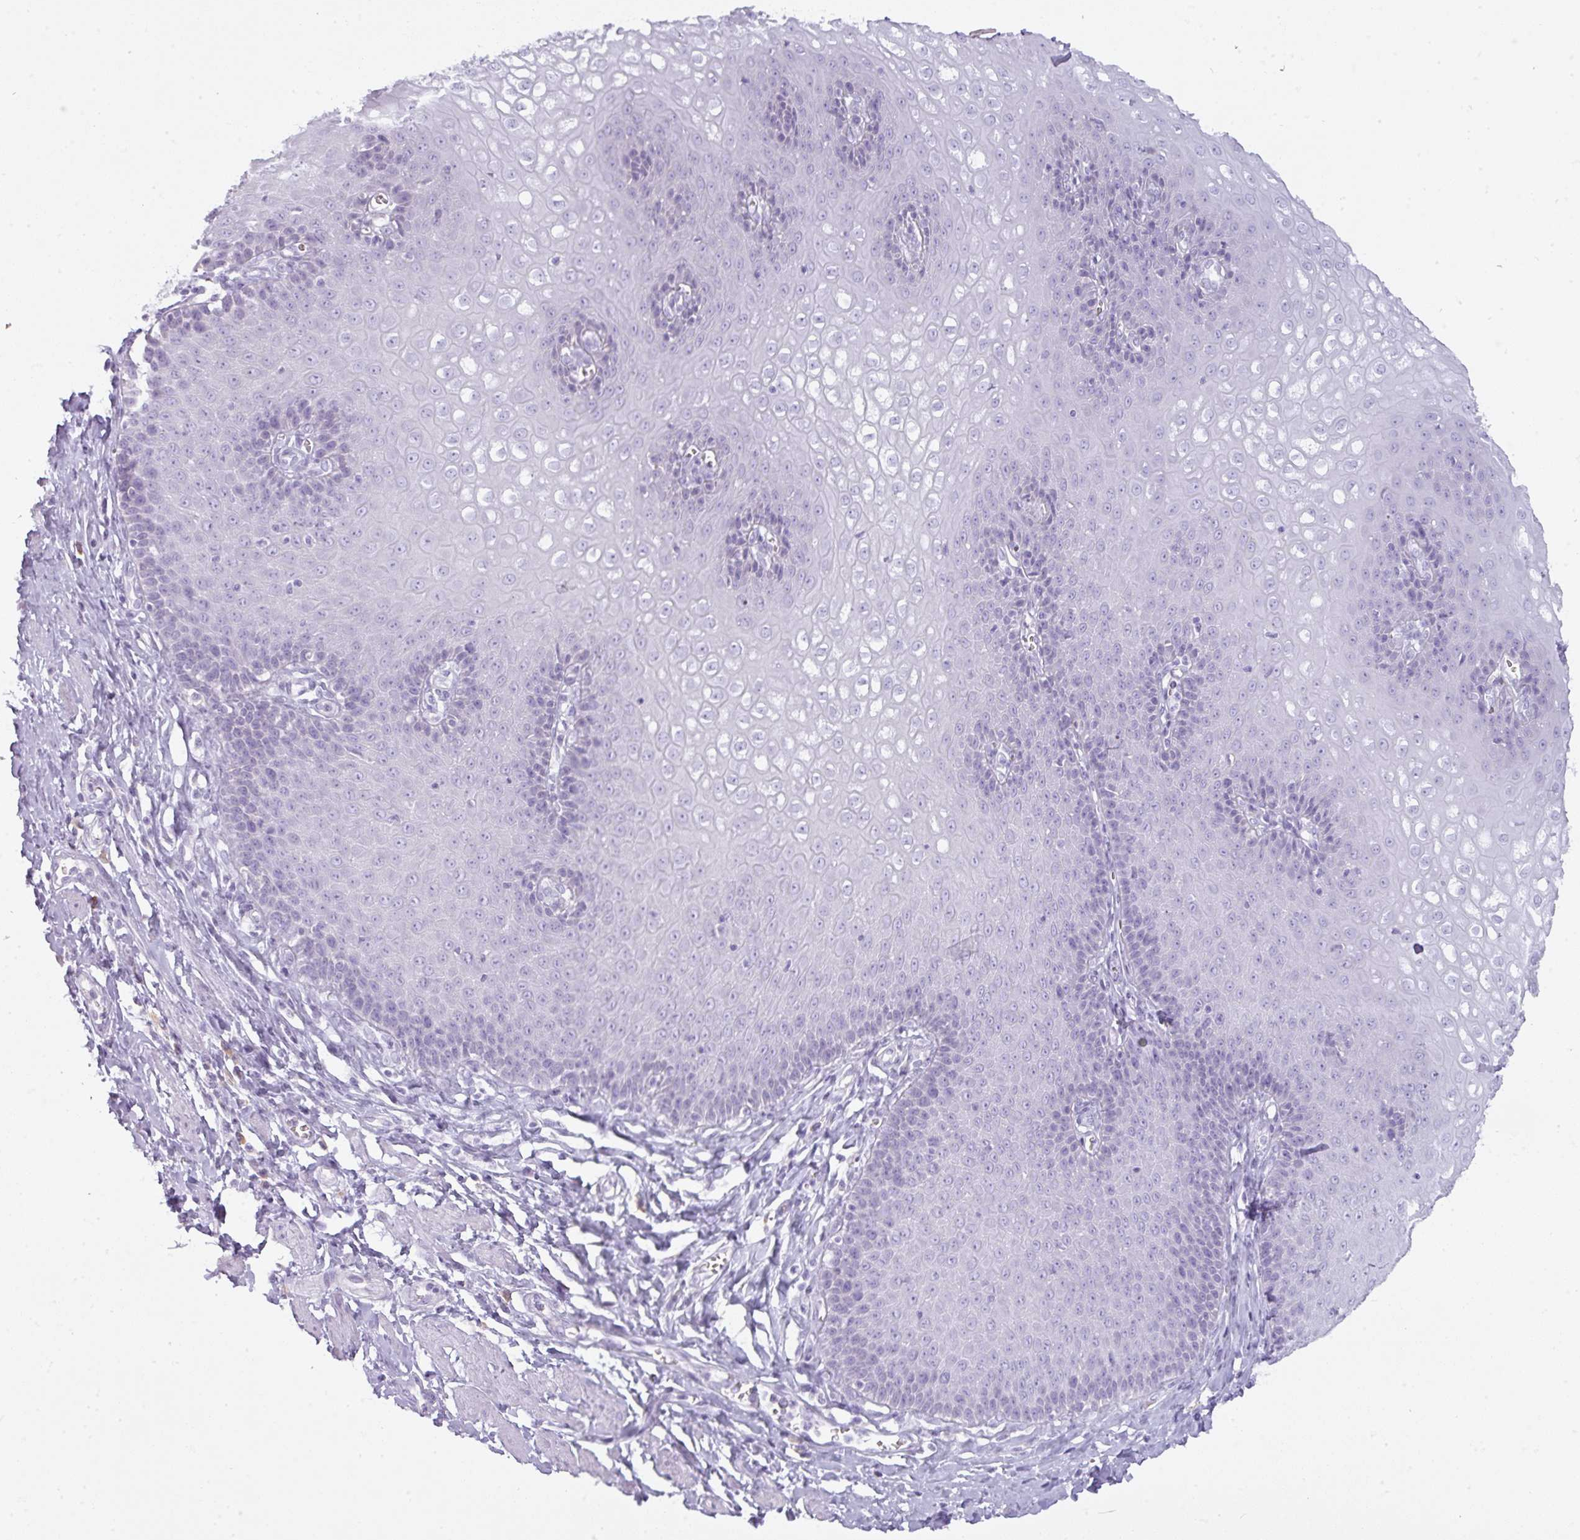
{"staining": {"intensity": "negative", "quantity": "none", "location": "none"}, "tissue": "esophagus", "cell_type": "Squamous epithelial cells", "image_type": "normal", "snomed": [{"axis": "morphology", "description": "Normal tissue, NOS"}, {"axis": "topography", "description": "Esophagus"}], "caption": "Immunohistochemistry of benign human esophagus displays no positivity in squamous epithelial cells. (Stains: DAB (3,3'-diaminobenzidine) immunohistochemistry (IHC) with hematoxylin counter stain, Microscopy: brightfield microscopy at high magnification).", "gene": "PGA3", "patient": {"sex": "male", "age": 67}}